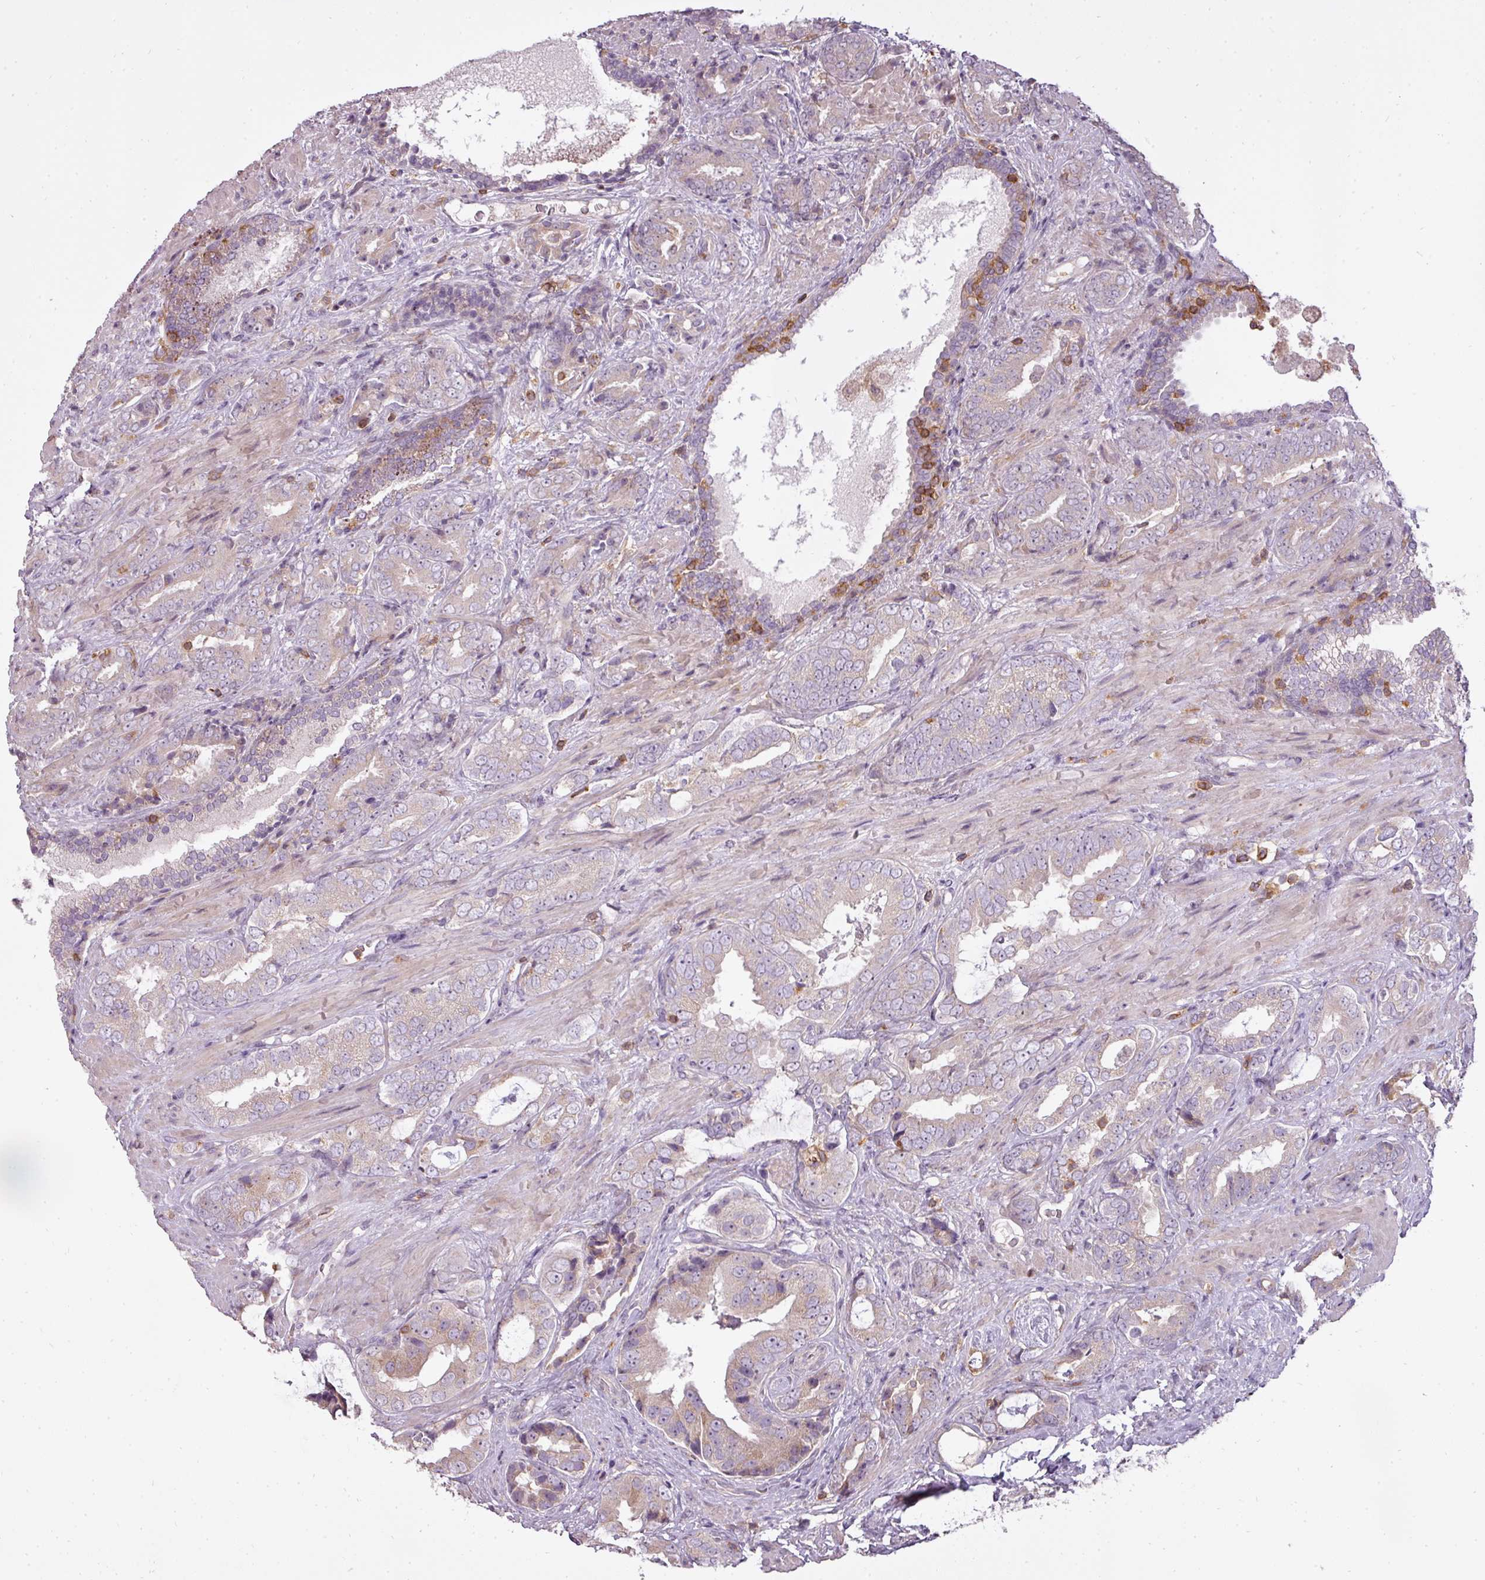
{"staining": {"intensity": "weak", "quantity": "<25%", "location": "cytoplasmic/membranous"}, "tissue": "prostate cancer", "cell_type": "Tumor cells", "image_type": "cancer", "snomed": [{"axis": "morphology", "description": "Adenocarcinoma, High grade"}, {"axis": "topography", "description": "Prostate"}], "caption": "High magnification brightfield microscopy of prostate cancer (adenocarcinoma (high-grade)) stained with DAB (brown) and counterstained with hematoxylin (blue): tumor cells show no significant expression.", "gene": "STK4", "patient": {"sex": "male", "age": 71}}